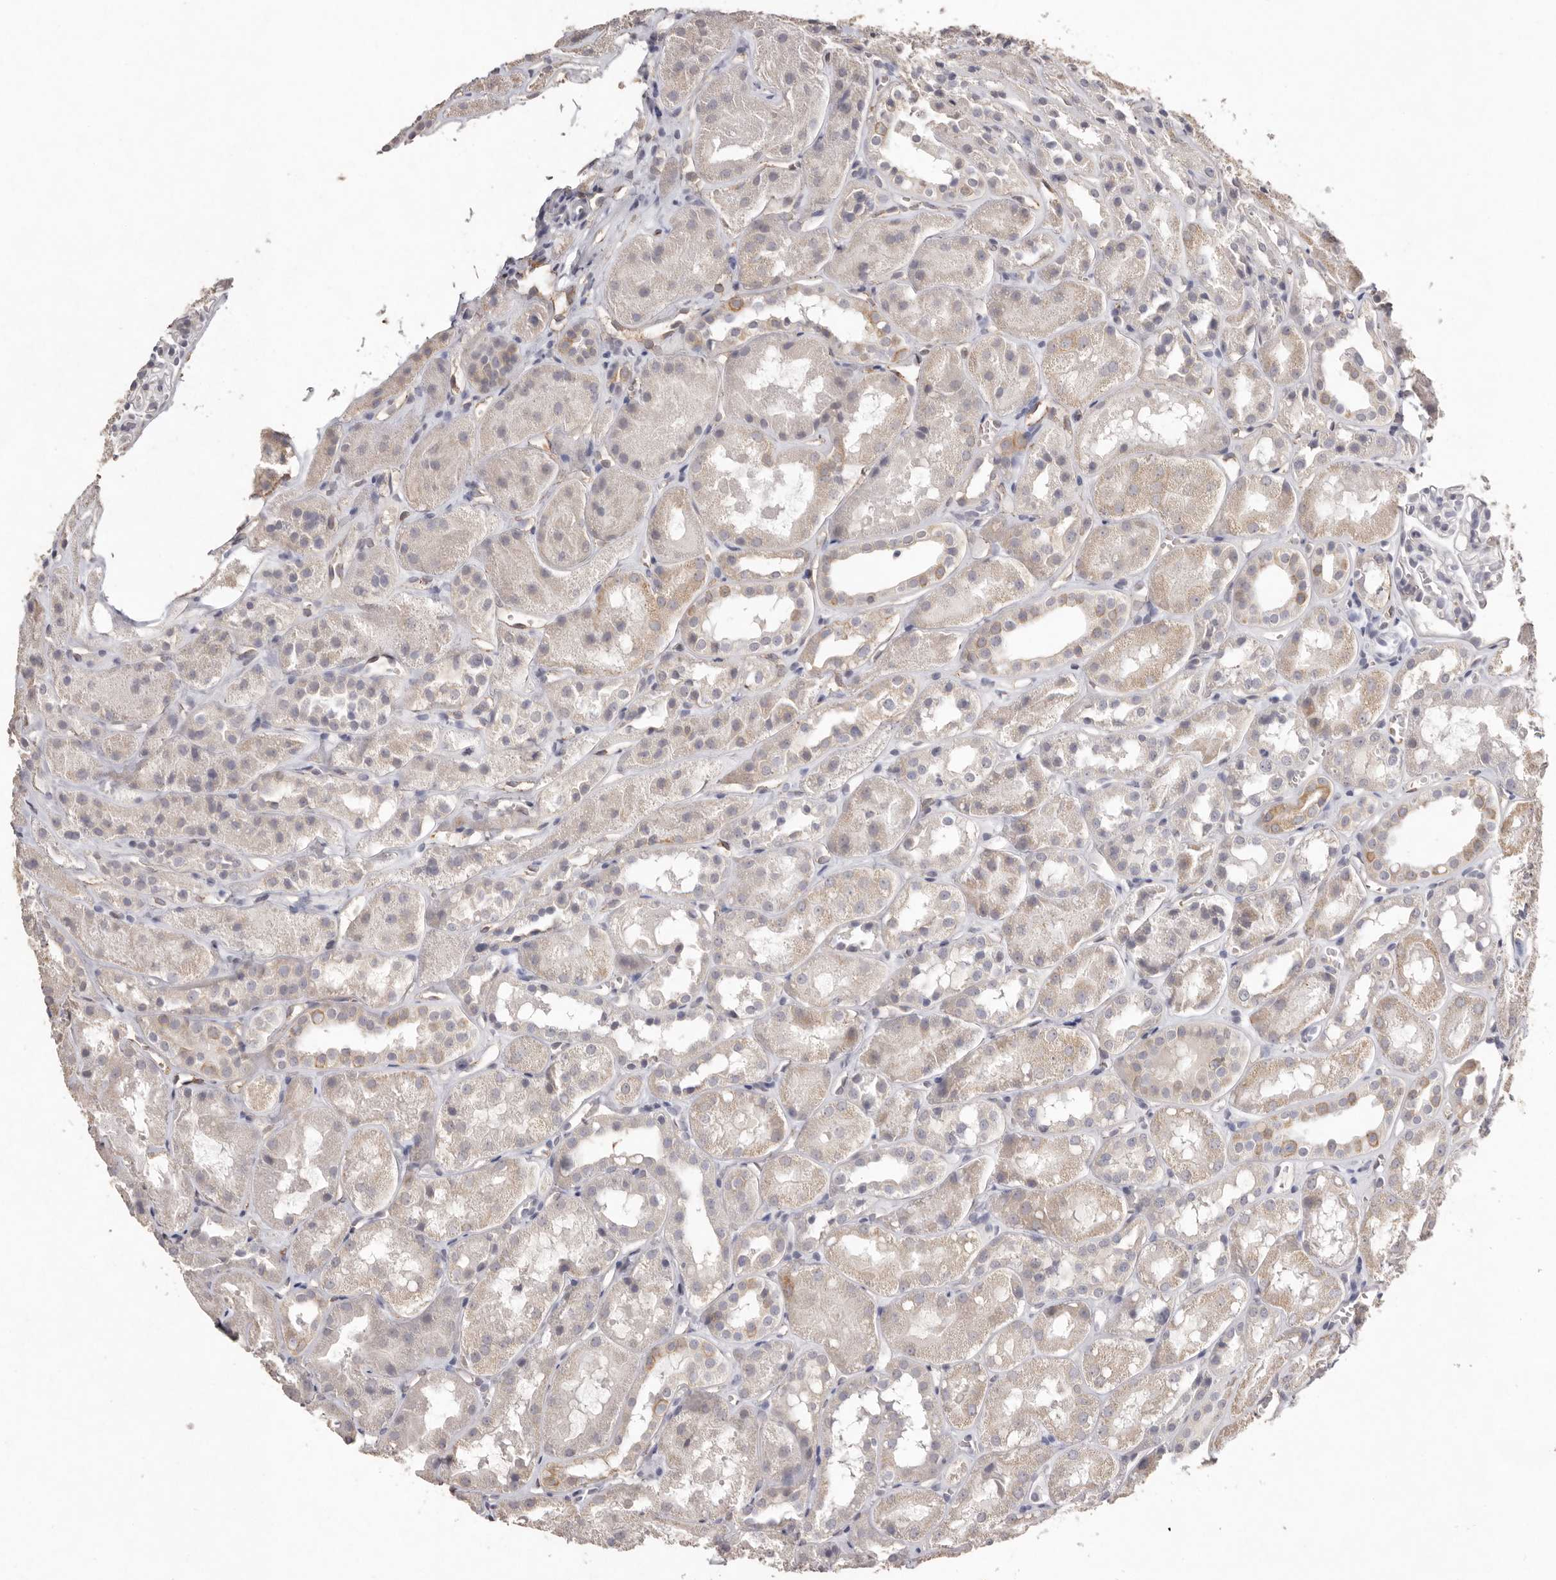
{"staining": {"intensity": "negative", "quantity": "none", "location": "none"}, "tissue": "kidney", "cell_type": "Cells in glomeruli", "image_type": "normal", "snomed": [{"axis": "morphology", "description": "Normal tissue, NOS"}, {"axis": "topography", "description": "Kidney"}], "caption": "This is a photomicrograph of immunohistochemistry (IHC) staining of benign kidney, which shows no expression in cells in glomeruli. (Stains: DAB immunohistochemistry with hematoxylin counter stain, Microscopy: brightfield microscopy at high magnification).", "gene": "ZYG11B", "patient": {"sex": "male", "age": 16}}